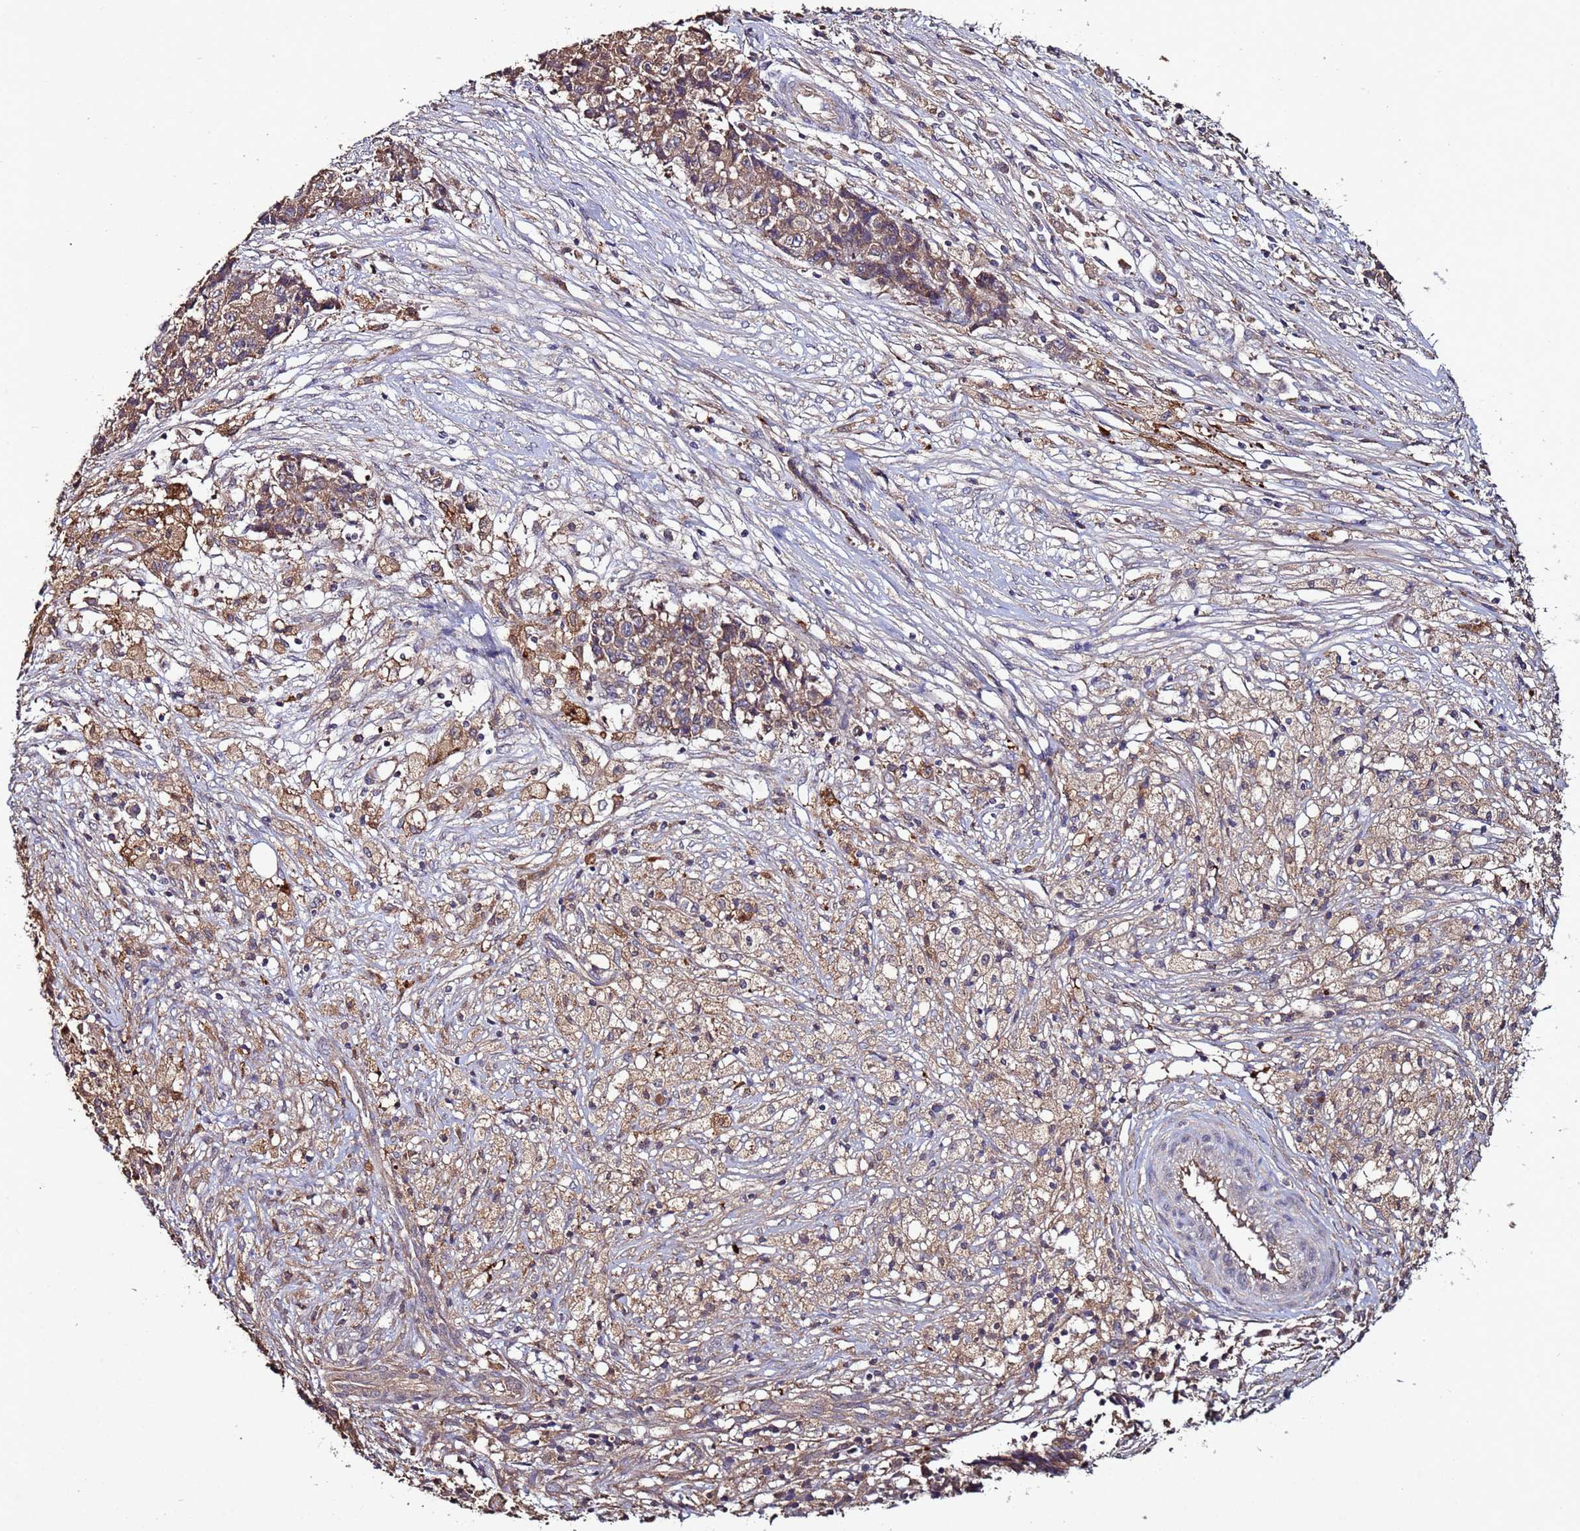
{"staining": {"intensity": "moderate", "quantity": ">75%", "location": "cytoplasmic/membranous"}, "tissue": "ovarian cancer", "cell_type": "Tumor cells", "image_type": "cancer", "snomed": [{"axis": "morphology", "description": "Carcinoma, endometroid"}, {"axis": "topography", "description": "Ovary"}], "caption": "Ovarian endometroid carcinoma stained for a protein reveals moderate cytoplasmic/membranous positivity in tumor cells.", "gene": "RPS15A", "patient": {"sex": "female", "age": 42}}